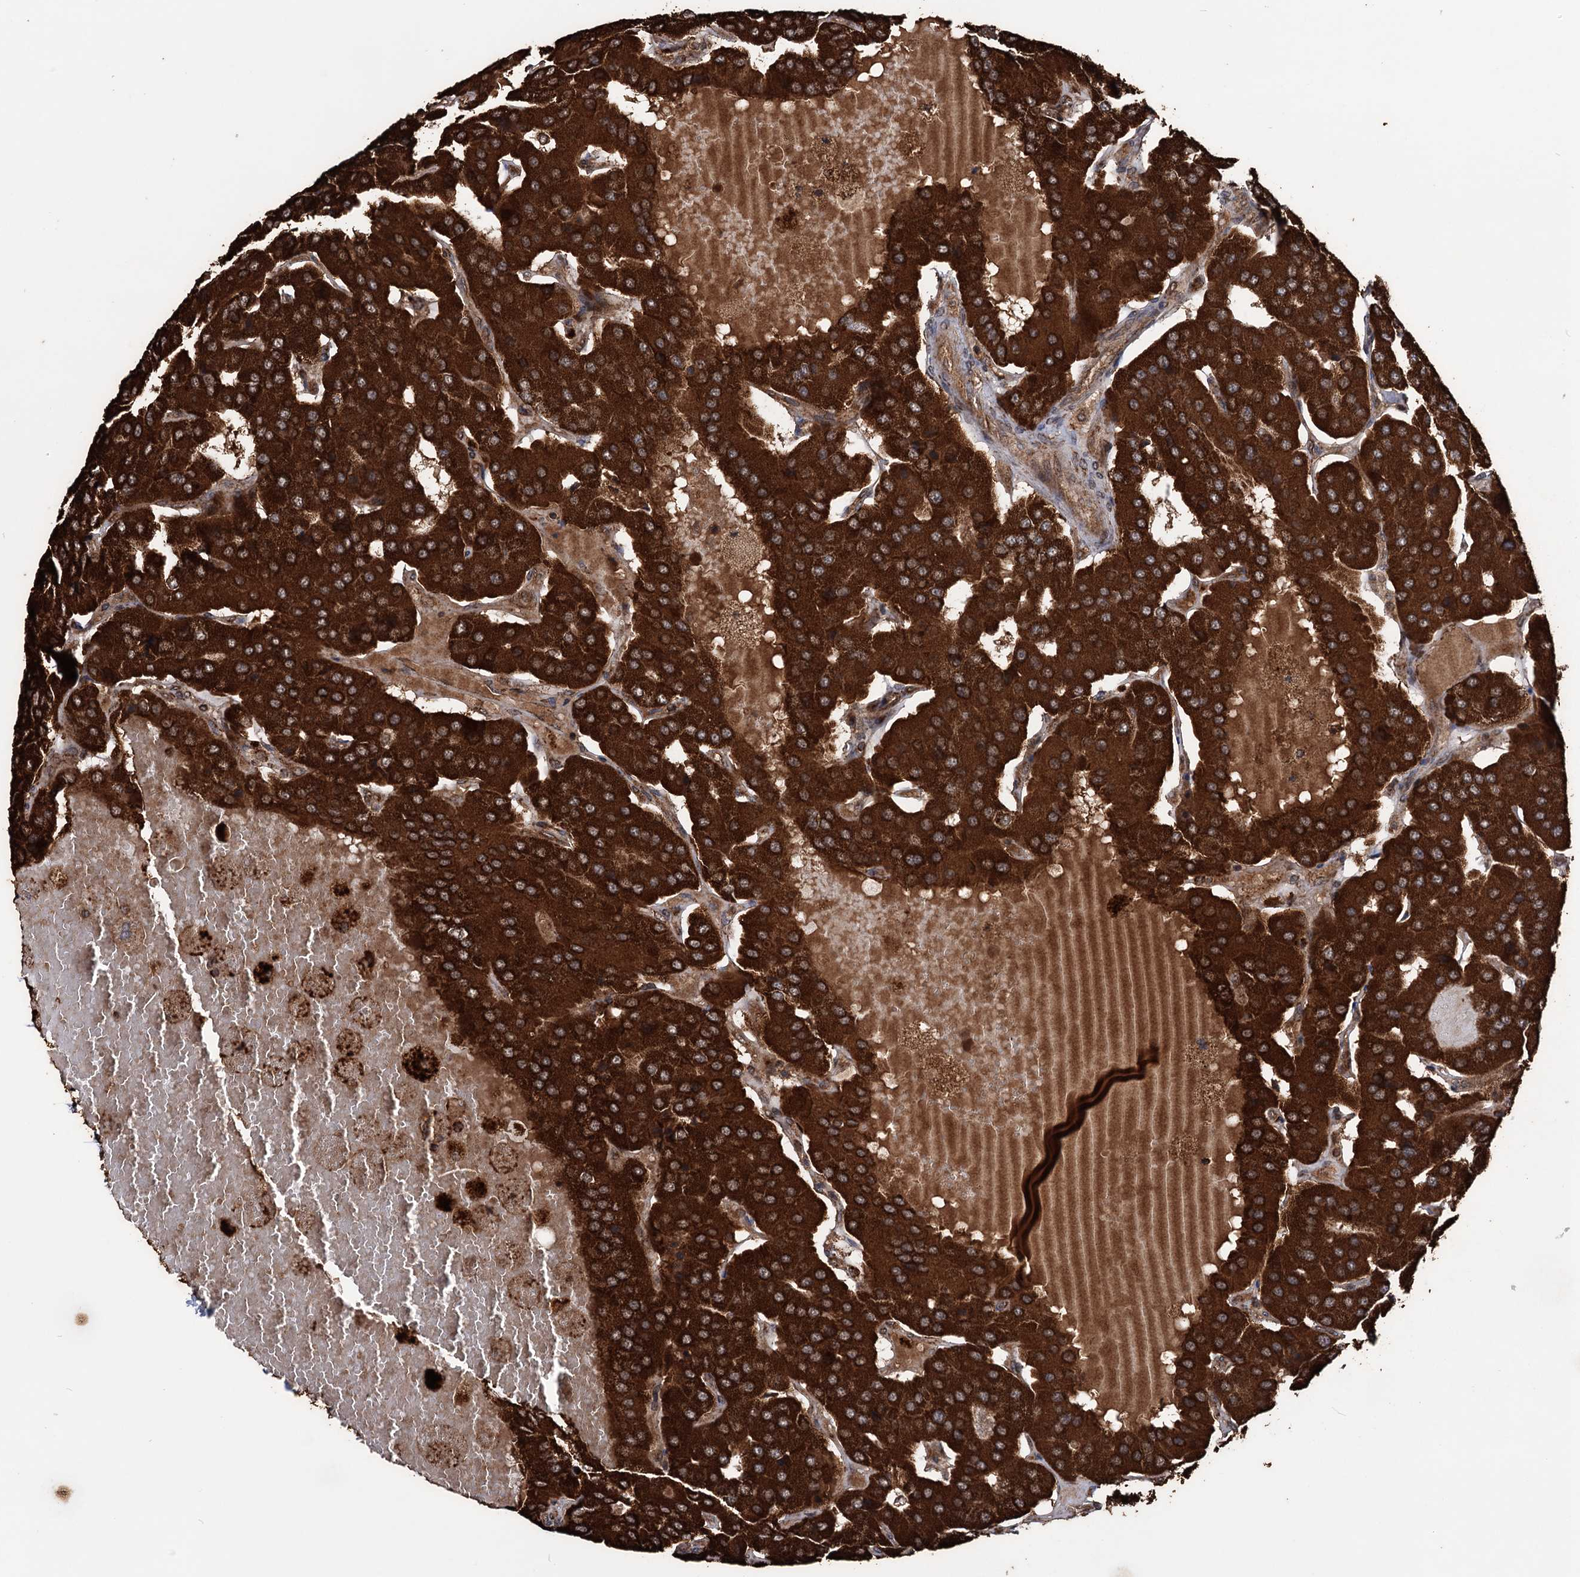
{"staining": {"intensity": "strong", "quantity": ">75%", "location": "cytoplasmic/membranous"}, "tissue": "parathyroid gland", "cell_type": "Glandular cells", "image_type": "normal", "snomed": [{"axis": "morphology", "description": "Normal tissue, NOS"}, {"axis": "morphology", "description": "Adenoma, NOS"}, {"axis": "topography", "description": "Parathyroid gland"}], "caption": "An IHC micrograph of benign tissue is shown. Protein staining in brown highlights strong cytoplasmic/membranous positivity in parathyroid gland within glandular cells. The staining is performed using DAB (3,3'-diaminobenzidine) brown chromogen to label protein expression. The nuclei are counter-stained blue using hematoxylin.", "gene": "IPO4", "patient": {"sex": "female", "age": 86}}